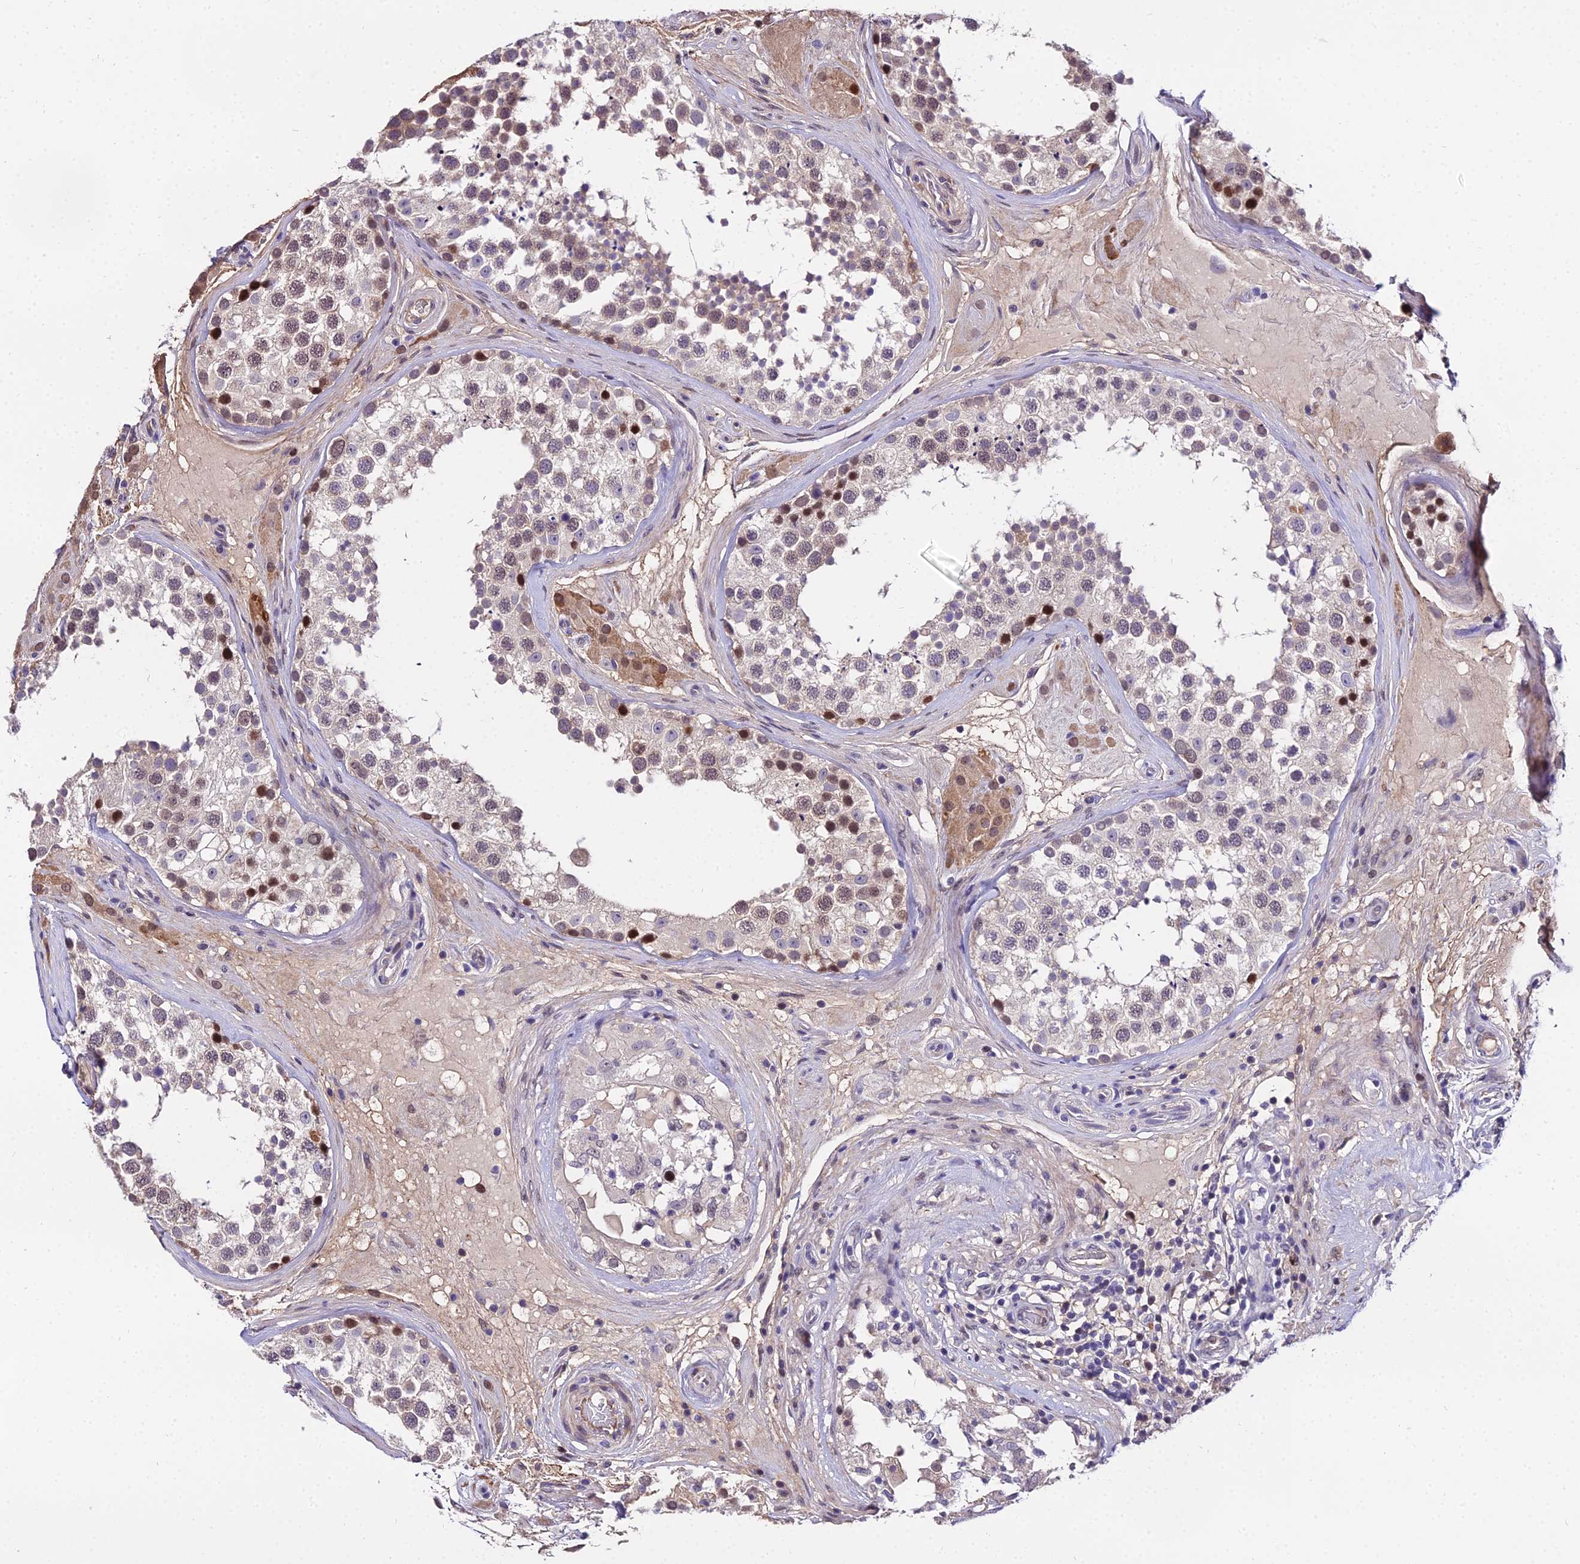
{"staining": {"intensity": "strong", "quantity": "<25%", "location": "cytoplasmic/membranous,nuclear"}, "tissue": "testis", "cell_type": "Cells in seminiferous ducts", "image_type": "normal", "snomed": [{"axis": "morphology", "description": "Normal tissue, NOS"}, {"axis": "topography", "description": "Testis"}], "caption": "Strong cytoplasmic/membranous,nuclear protein positivity is seen in about <25% of cells in seminiferous ducts in testis. Using DAB (brown) and hematoxylin (blue) stains, captured at high magnification using brightfield microscopy.", "gene": "TRIML2", "patient": {"sex": "male", "age": 46}}